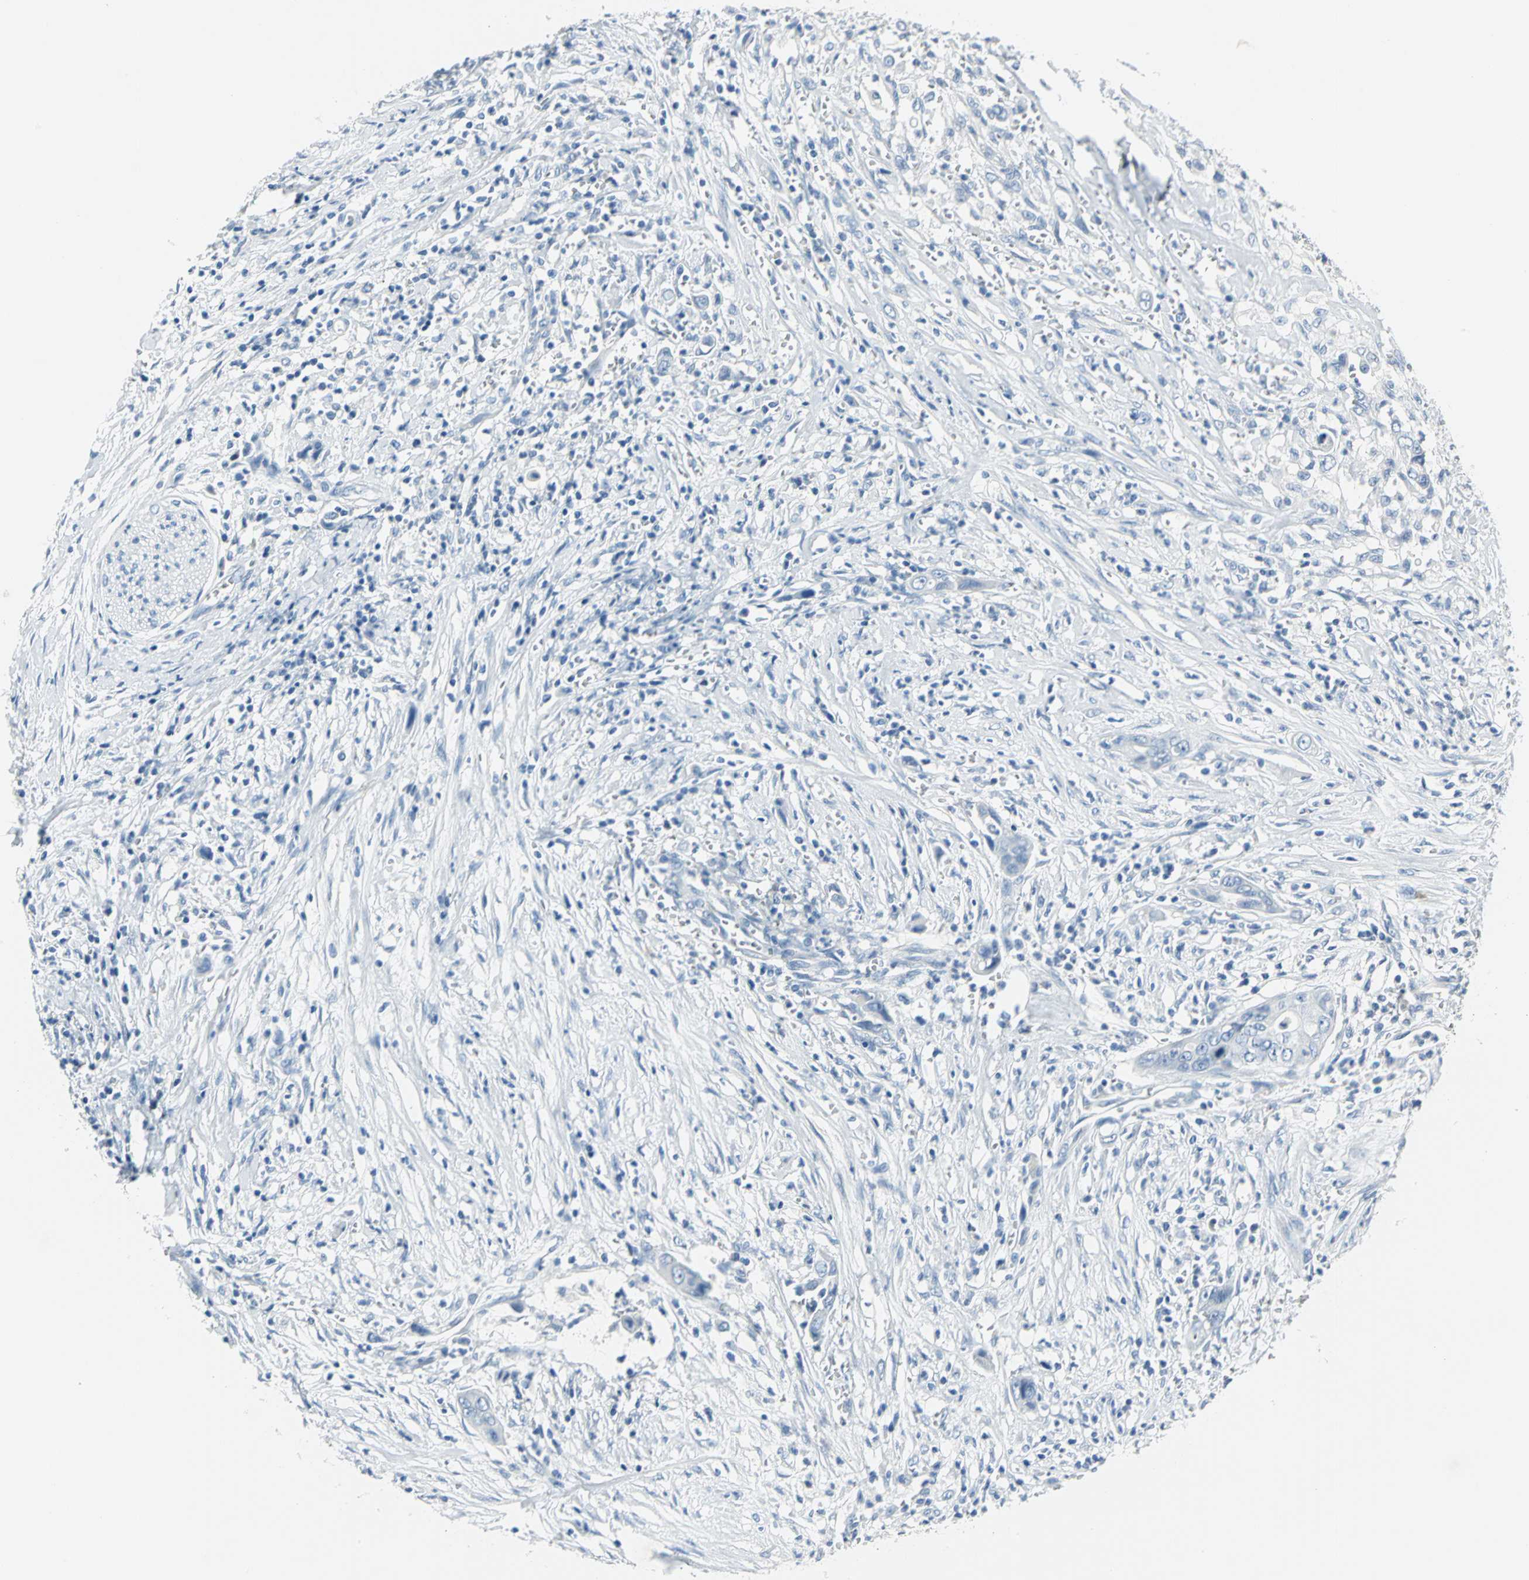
{"staining": {"intensity": "negative", "quantity": "none", "location": "none"}, "tissue": "pancreatic cancer", "cell_type": "Tumor cells", "image_type": "cancer", "snomed": [{"axis": "morphology", "description": "Adenocarcinoma, NOS"}, {"axis": "topography", "description": "Pancreas"}], "caption": "IHC of human pancreatic adenocarcinoma displays no staining in tumor cells.", "gene": "PKLR", "patient": {"sex": "male", "age": 59}}